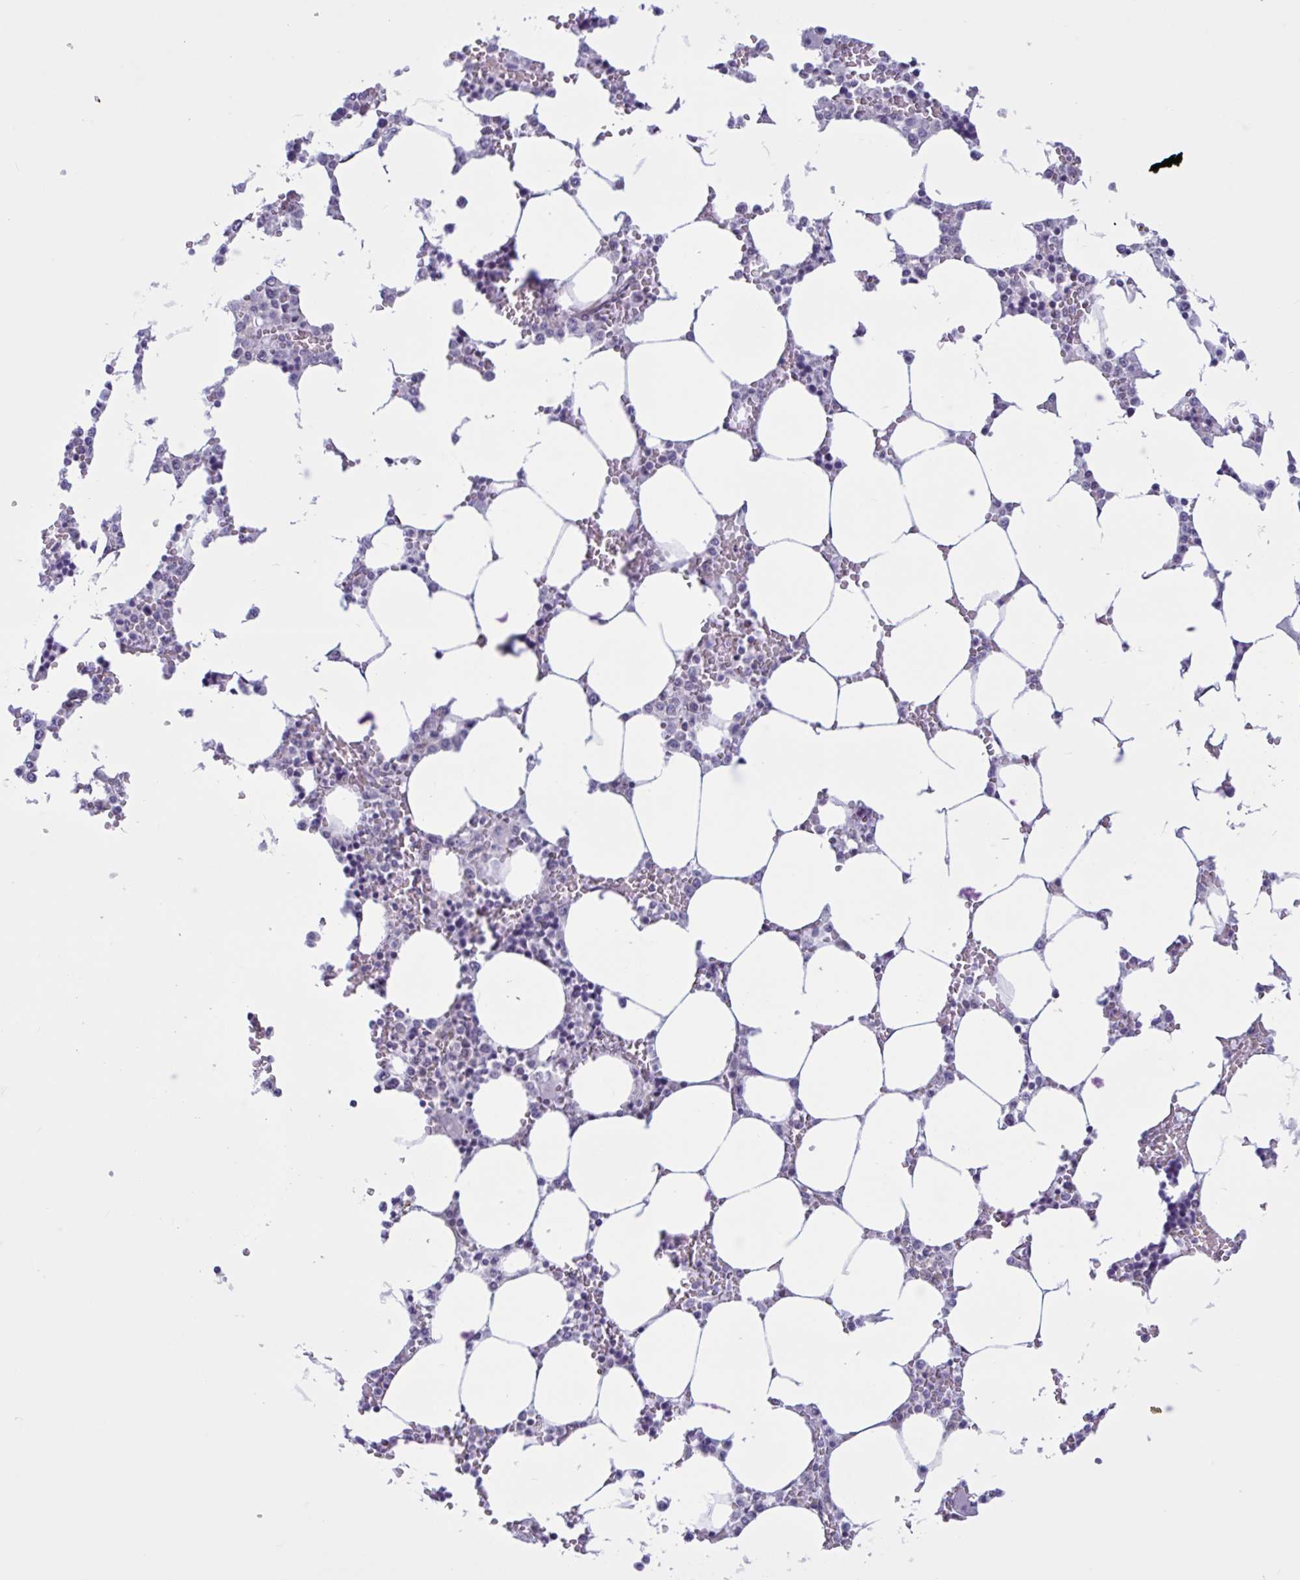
{"staining": {"intensity": "moderate", "quantity": "<25%", "location": "nuclear"}, "tissue": "bone marrow", "cell_type": "Hematopoietic cells", "image_type": "normal", "snomed": [{"axis": "morphology", "description": "Normal tissue, NOS"}, {"axis": "topography", "description": "Bone marrow"}], "caption": "This micrograph exhibits unremarkable bone marrow stained with immunohistochemistry (IHC) to label a protein in brown. The nuclear of hematopoietic cells show moderate positivity for the protein. Nuclei are counter-stained blue.", "gene": "PRMT6", "patient": {"sex": "male", "age": 64}}